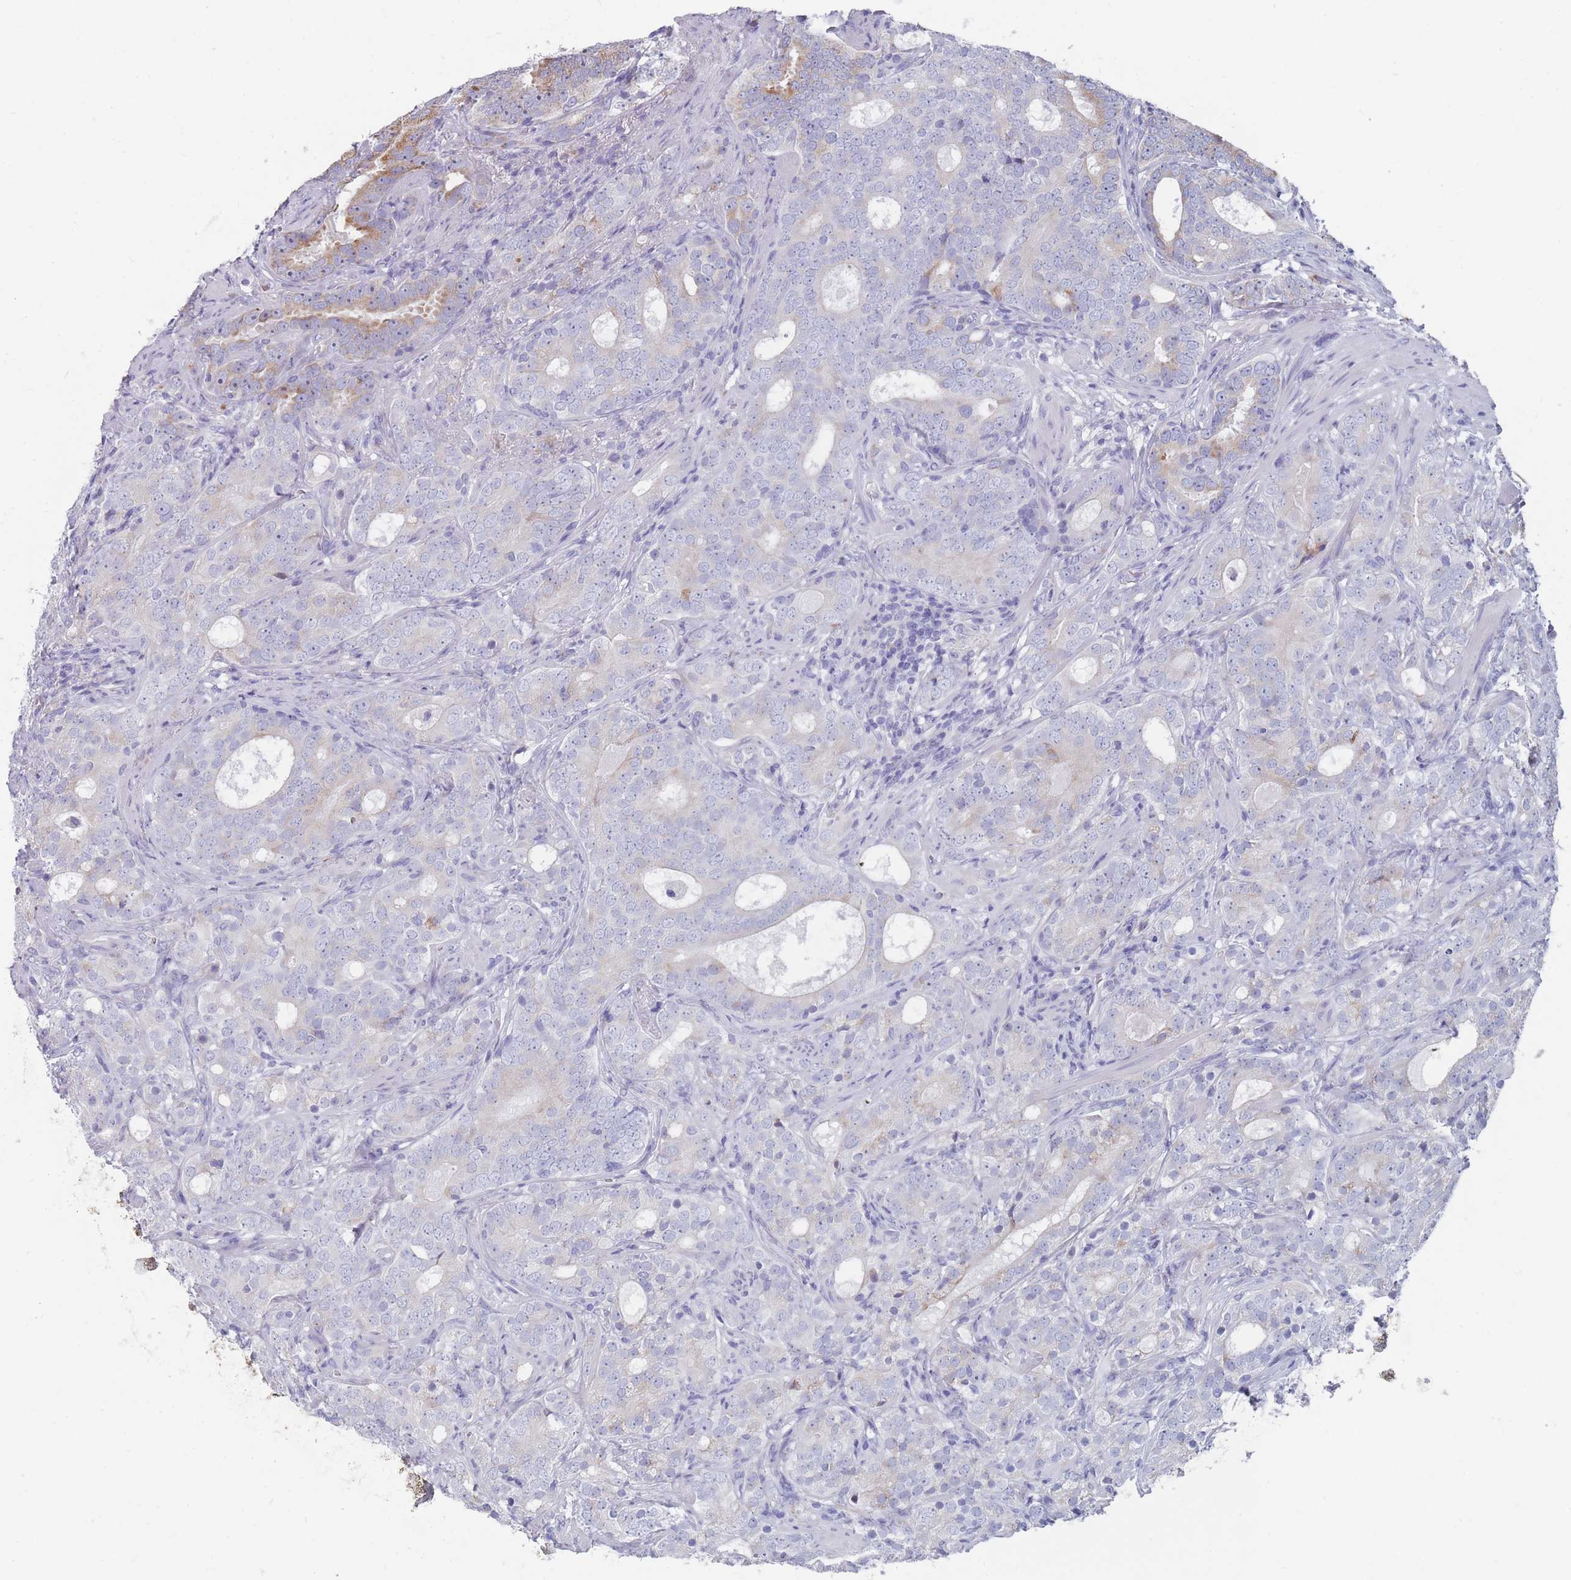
{"staining": {"intensity": "negative", "quantity": "none", "location": "none"}, "tissue": "prostate cancer", "cell_type": "Tumor cells", "image_type": "cancer", "snomed": [{"axis": "morphology", "description": "Adenocarcinoma, High grade"}, {"axis": "topography", "description": "Prostate"}], "caption": "Adenocarcinoma (high-grade) (prostate) was stained to show a protein in brown. There is no significant staining in tumor cells. (DAB IHC, high magnification).", "gene": "ST8SIA5", "patient": {"sex": "male", "age": 64}}